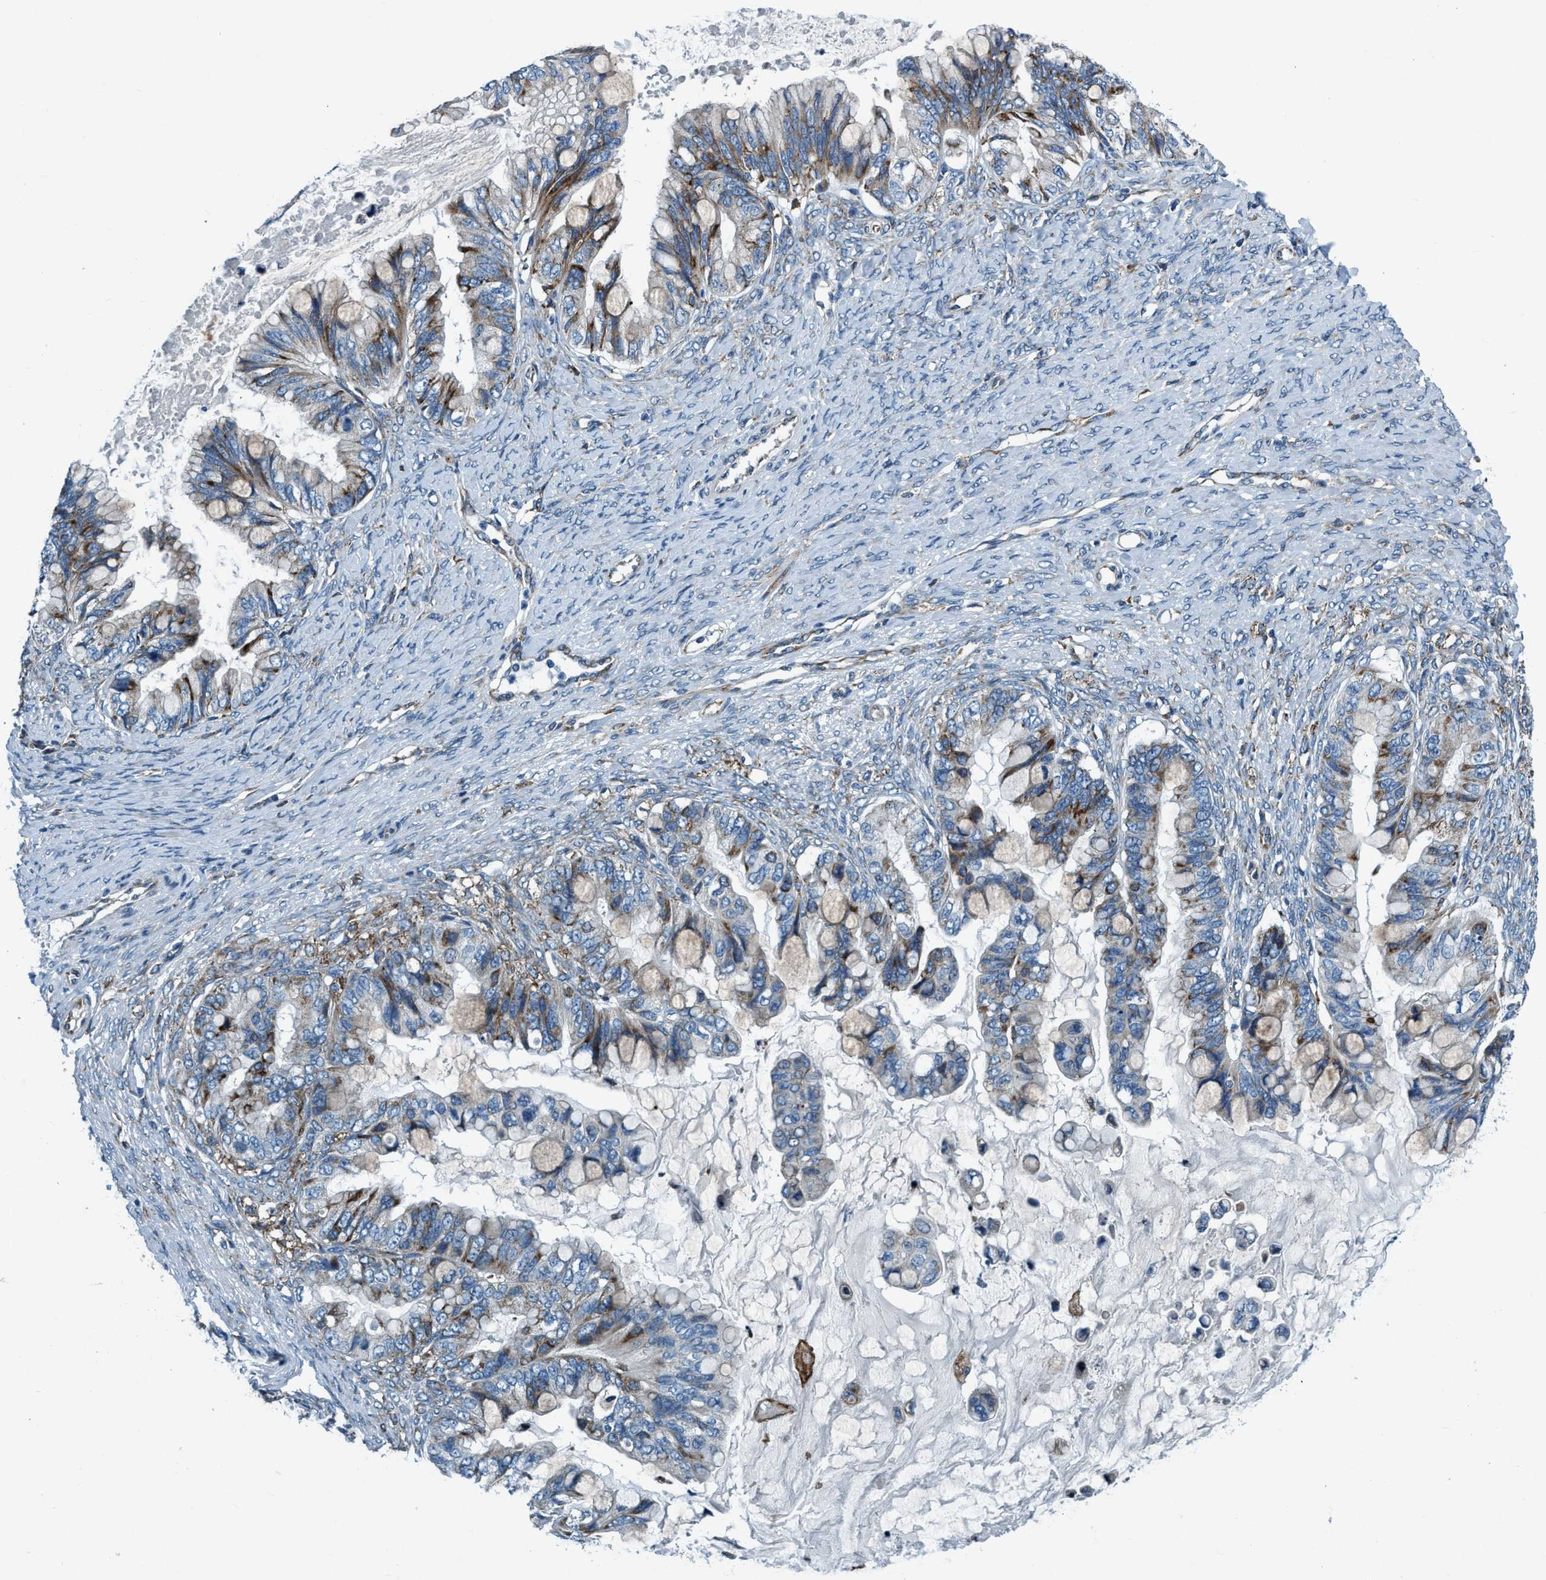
{"staining": {"intensity": "moderate", "quantity": "<25%", "location": "cytoplasmic/membranous"}, "tissue": "ovarian cancer", "cell_type": "Tumor cells", "image_type": "cancer", "snomed": [{"axis": "morphology", "description": "Cystadenocarcinoma, mucinous, NOS"}, {"axis": "topography", "description": "Ovary"}], "caption": "Immunohistochemistry (DAB (3,3'-diaminobenzidine)) staining of human ovarian mucinous cystadenocarcinoma demonstrates moderate cytoplasmic/membranous protein staining in about <25% of tumor cells.", "gene": "ARMC9", "patient": {"sex": "female", "age": 80}}